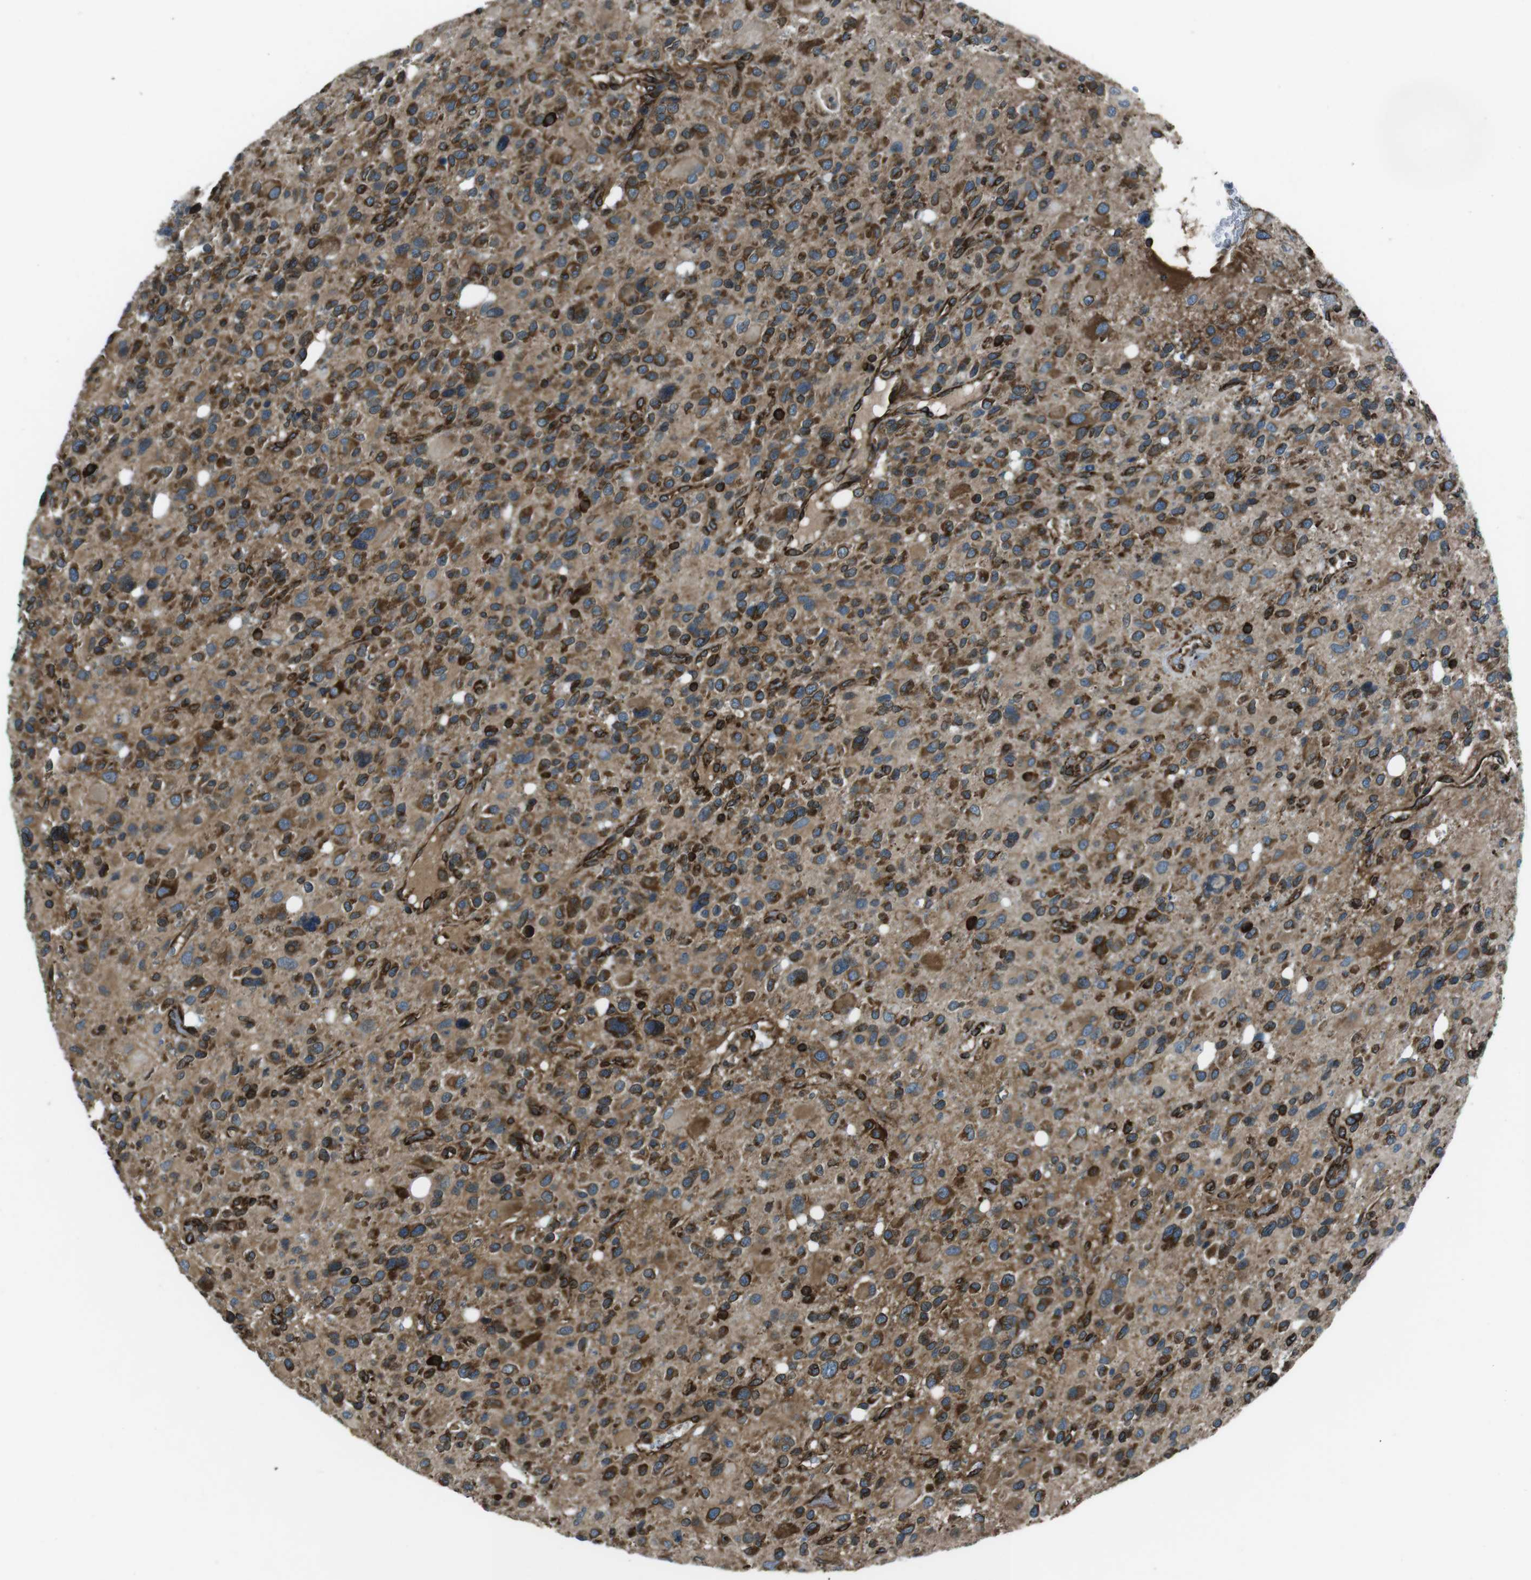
{"staining": {"intensity": "strong", "quantity": ">75%", "location": "cytoplasmic/membranous"}, "tissue": "glioma", "cell_type": "Tumor cells", "image_type": "cancer", "snomed": [{"axis": "morphology", "description": "Glioma, malignant, High grade"}, {"axis": "topography", "description": "Brain"}], "caption": "A high amount of strong cytoplasmic/membranous staining is appreciated in approximately >75% of tumor cells in glioma tissue.", "gene": "KTN1", "patient": {"sex": "male", "age": 48}}